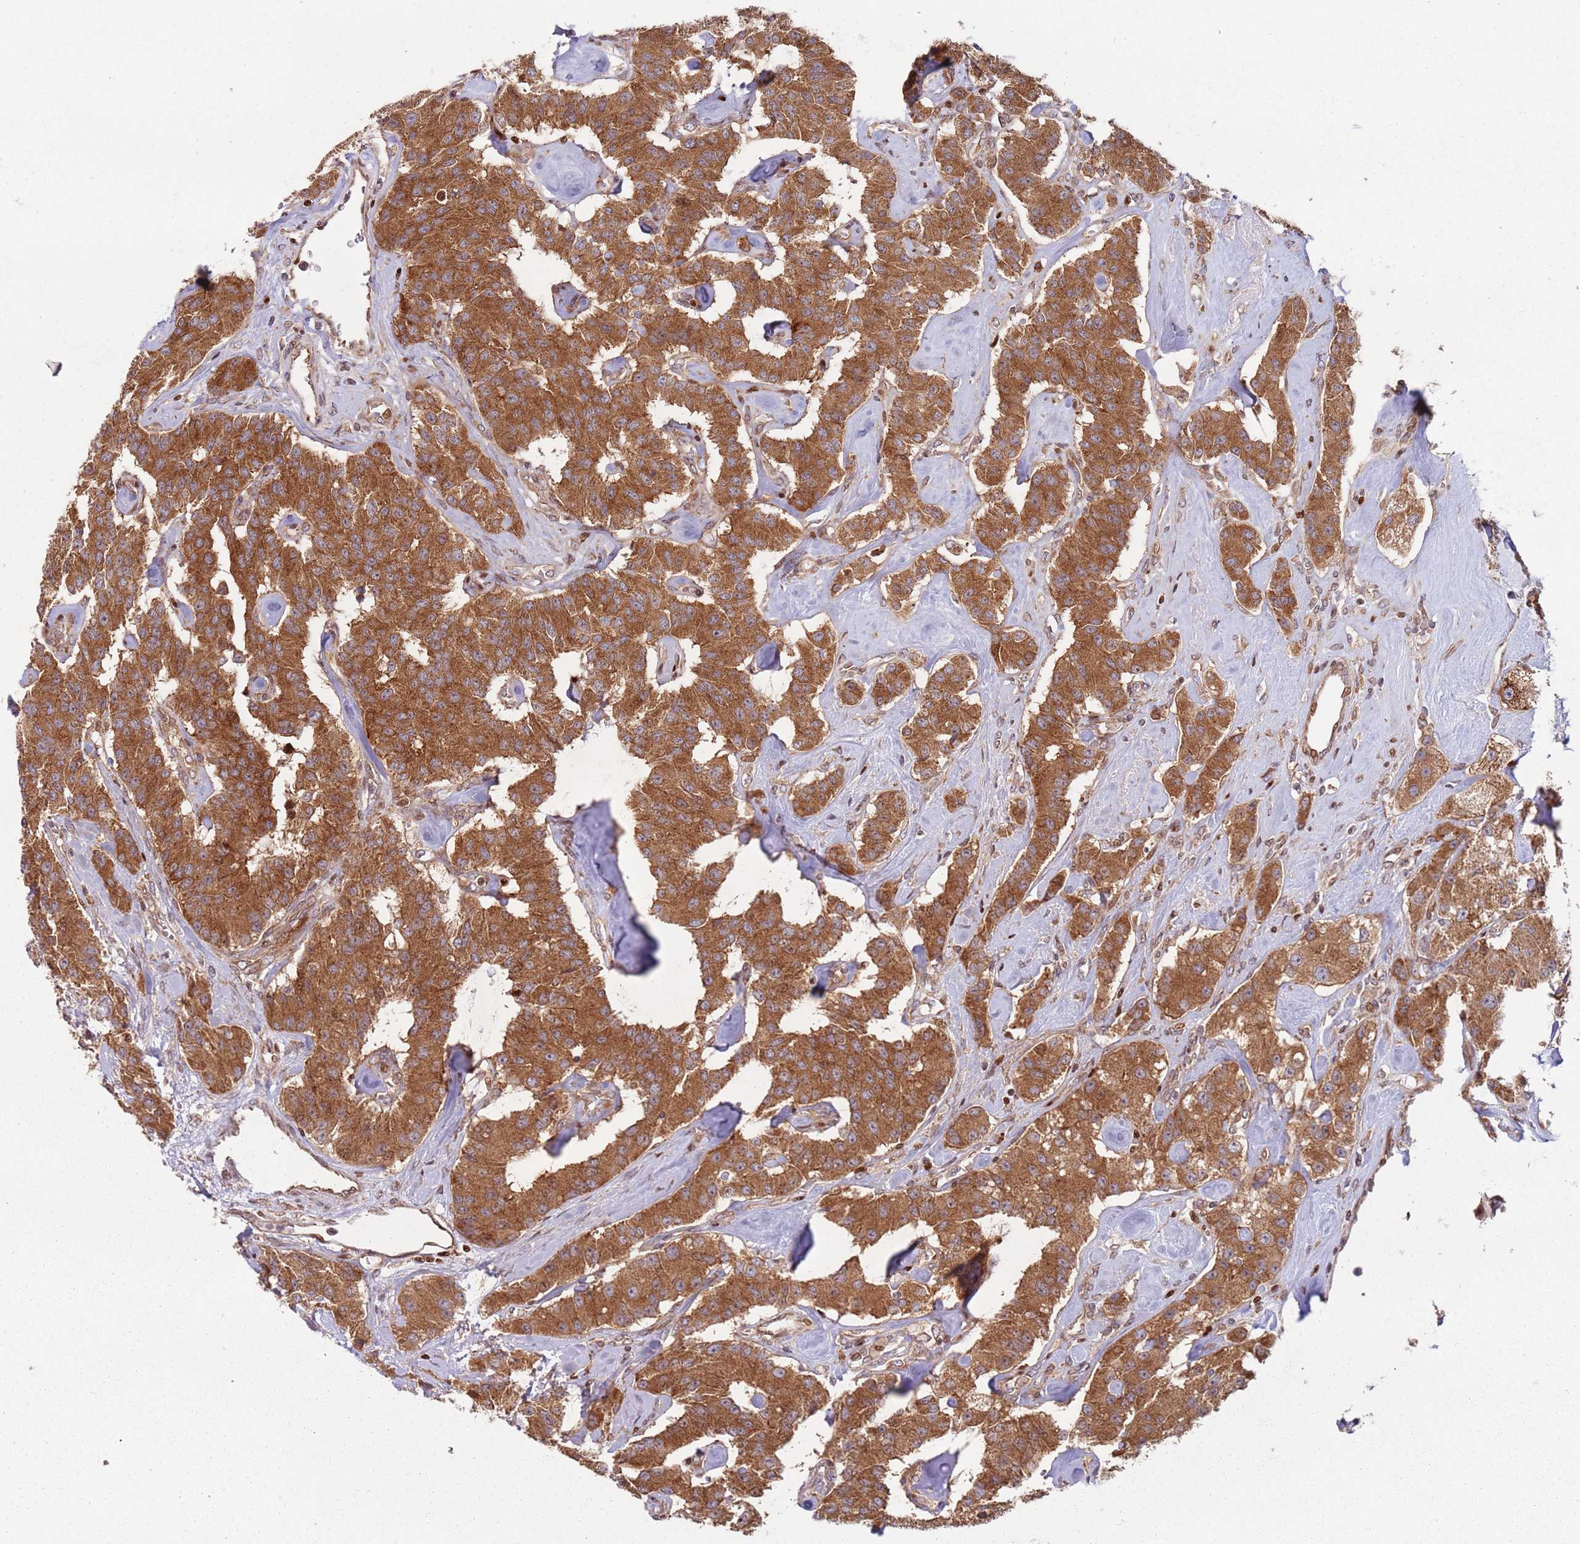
{"staining": {"intensity": "strong", "quantity": ">75%", "location": "cytoplasmic/membranous"}, "tissue": "carcinoid", "cell_type": "Tumor cells", "image_type": "cancer", "snomed": [{"axis": "morphology", "description": "Carcinoid, malignant, NOS"}, {"axis": "topography", "description": "Pancreas"}], "caption": "IHC photomicrograph of carcinoid stained for a protein (brown), which exhibits high levels of strong cytoplasmic/membranous staining in about >75% of tumor cells.", "gene": "HNRNPLL", "patient": {"sex": "male", "age": 41}}